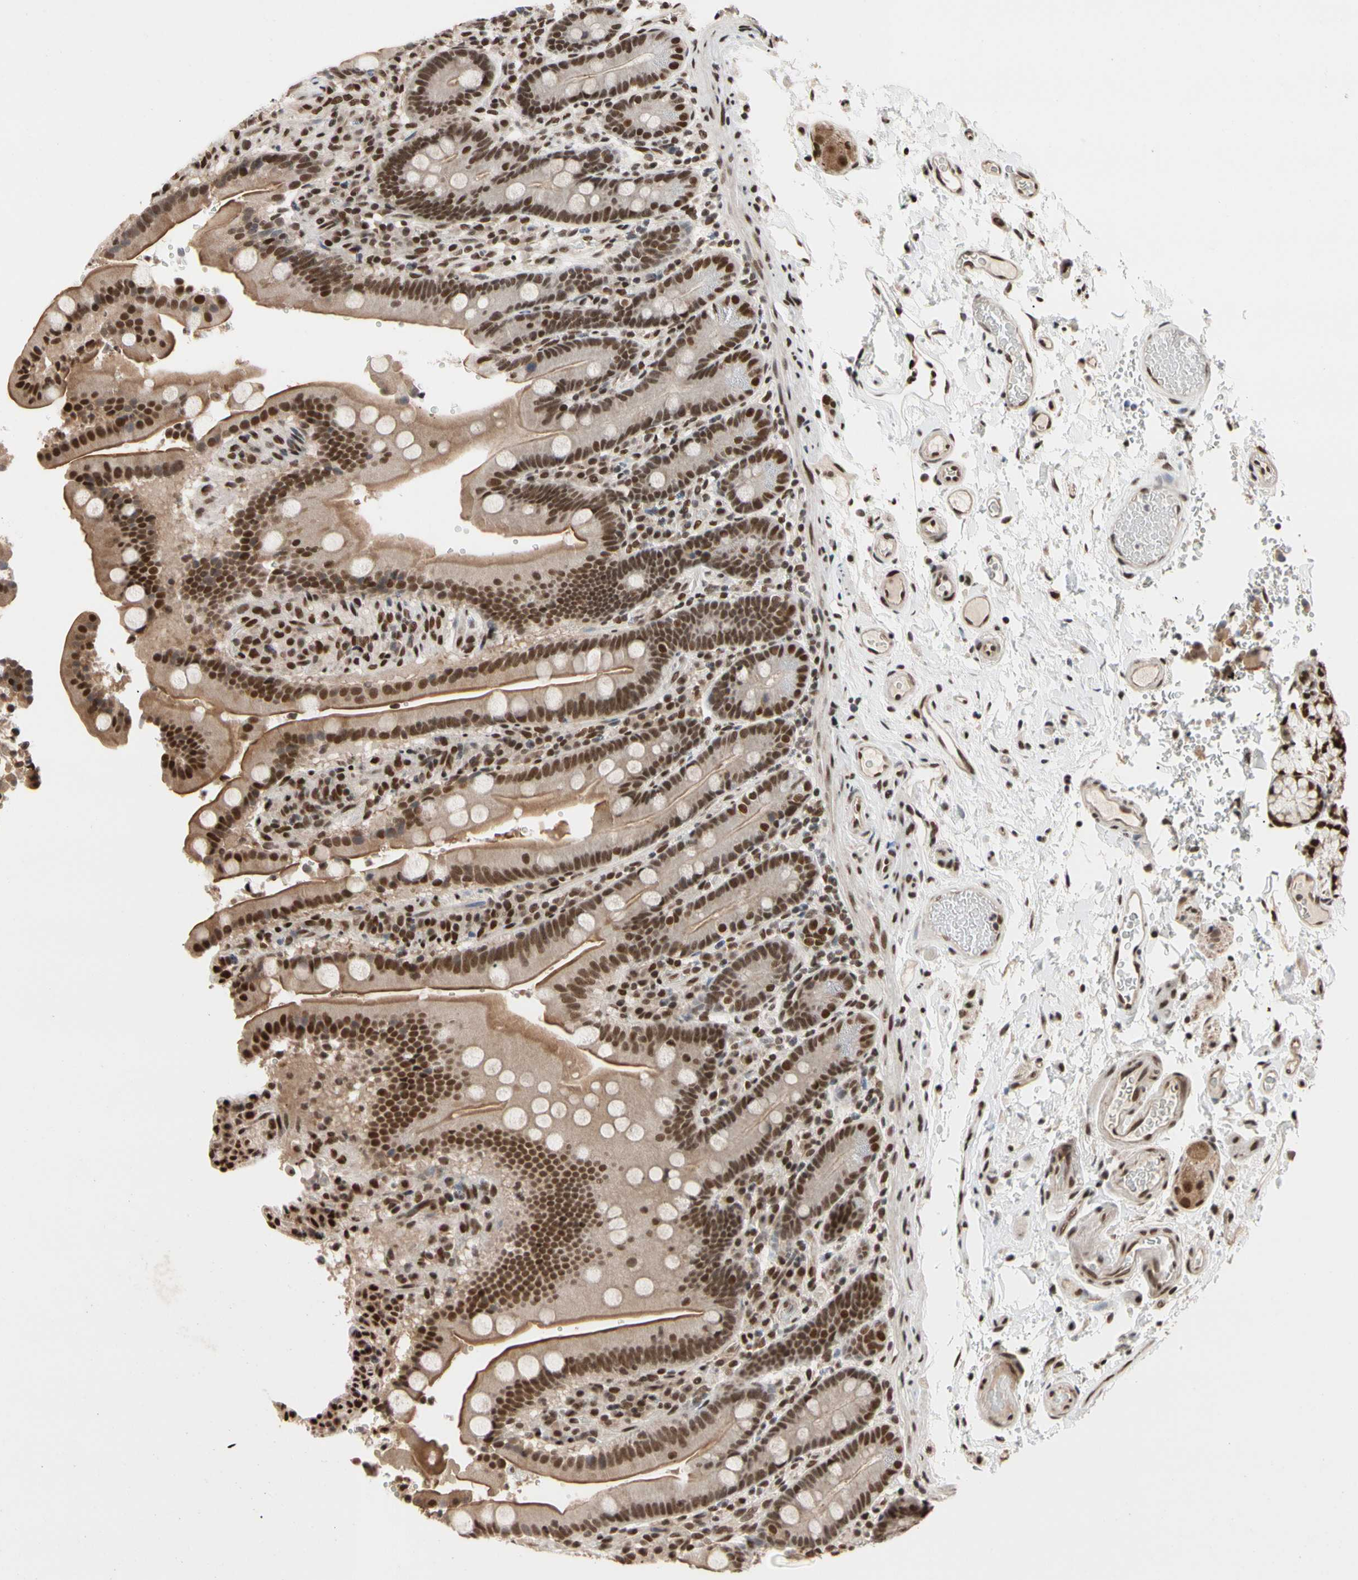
{"staining": {"intensity": "strong", "quantity": ">75%", "location": "cytoplasmic/membranous,nuclear"}, "tissue": "duodenum", "cell_type": "Glandular cells", "image_type": "normal", "snomed": [{"axis": "morphology", "description": "Normal tissue, NOS"}, {"axis": "topography", "description": "Small intestine, NOS"}], "caption": "Duodenum stained for a protein (brown) exhibits strong cytoplasmic/membranous,nuclear positive positivity in about >75% of glandular cells.", "gene": "FAM98B", "patient": {"sex": "female", "age": 71}}